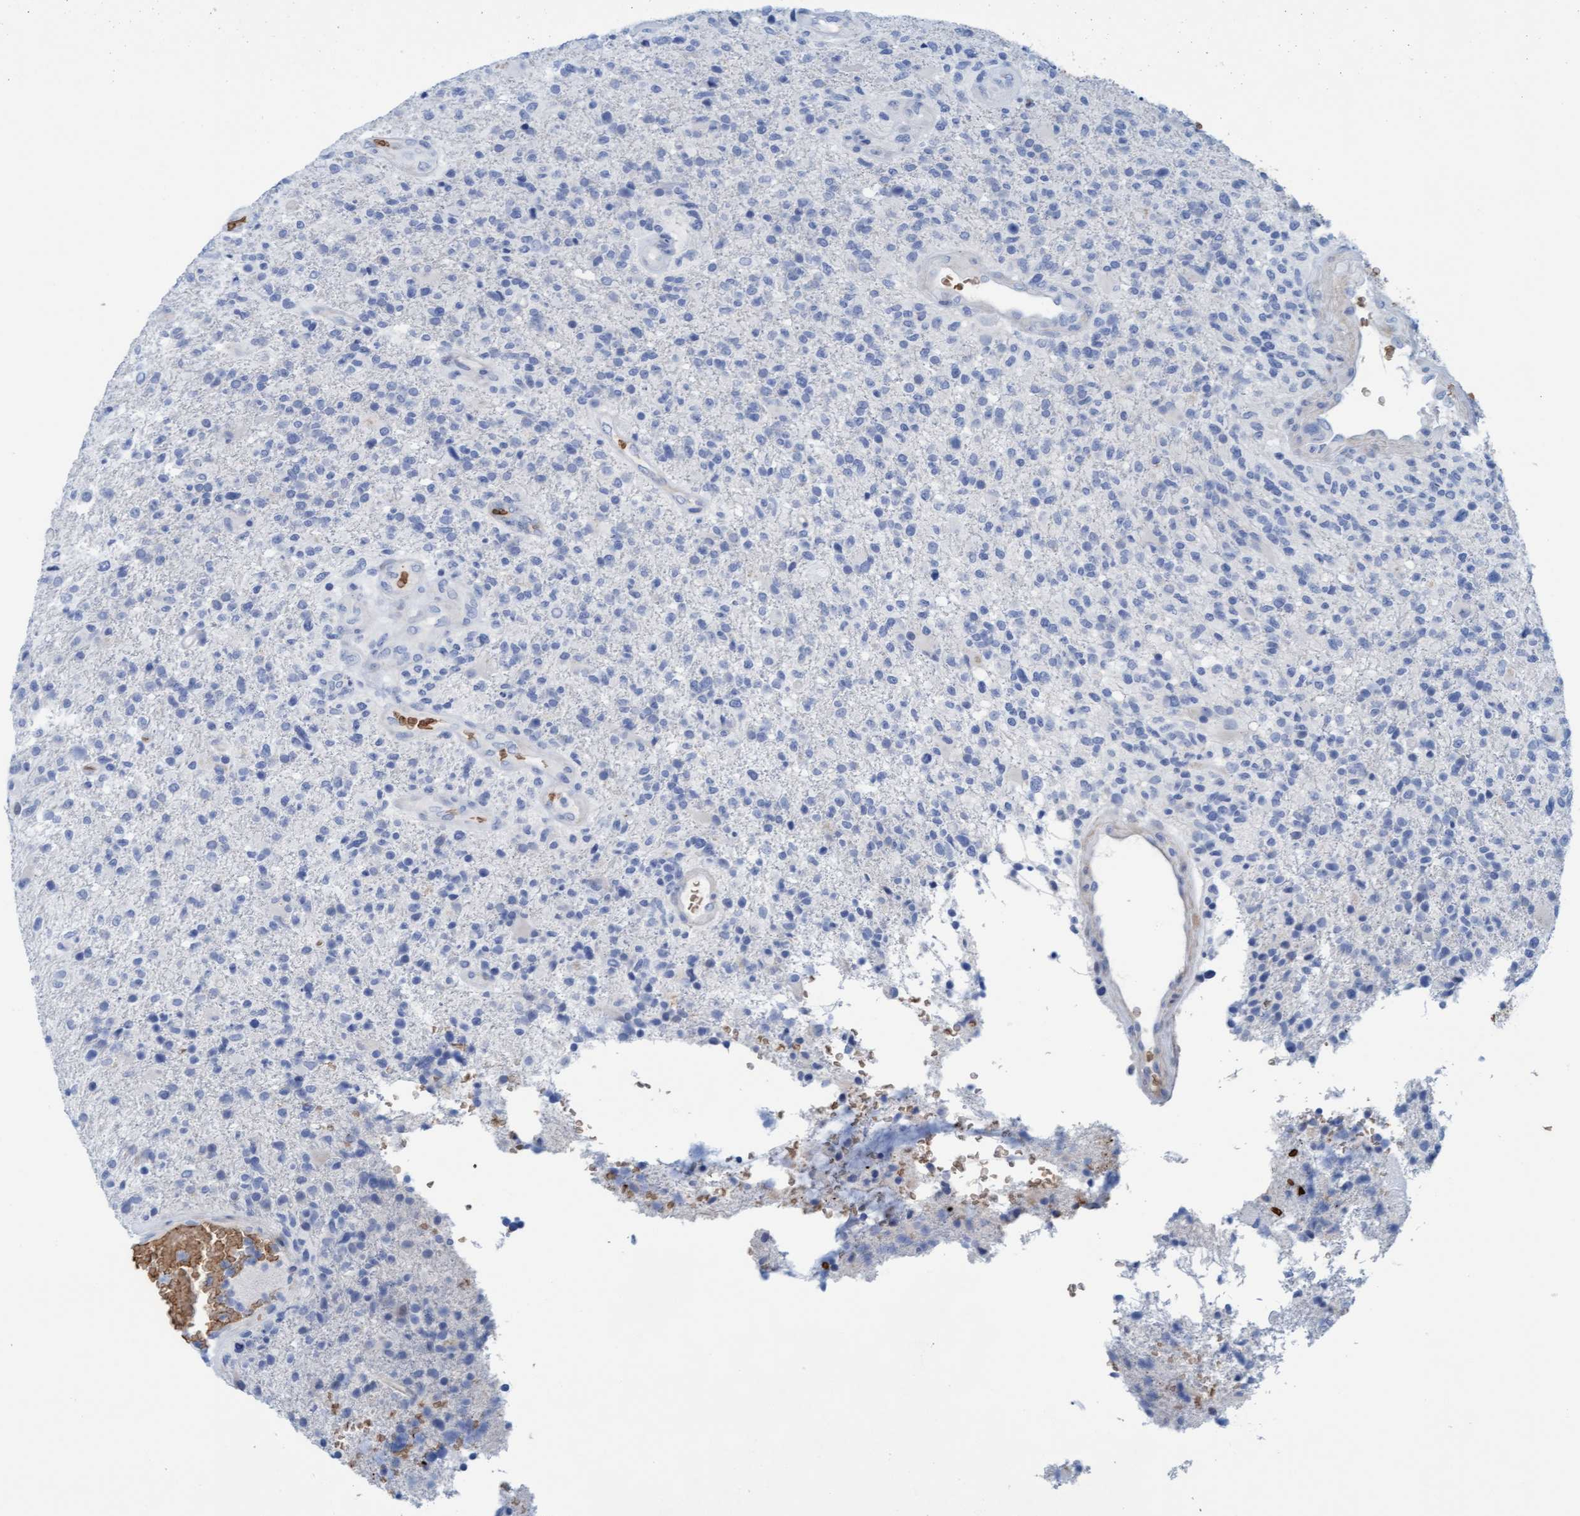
{"staining": {"intensity": "negative", "quantity": "none", "location": "none"}, "tissue": "glioma", "cell_type": "Tumor cells", "image_type": "cancer", "snomed": [{"axis": "morphology", "description": "Glioma, malignant, High grade"}, {"axis": "topography", "description": "Brain"}], "caption": "Immunohistochemistry micrograph of malignant high-grade glioma stained for a protein (brown), which exhibits no positivity in tumor cells. The staining is performed using DAB brown chromogen with nuclei counter-stained in using hematoxylin.", "gene": "P2RX5", "patient": {"sex": "male", "age": 72}}